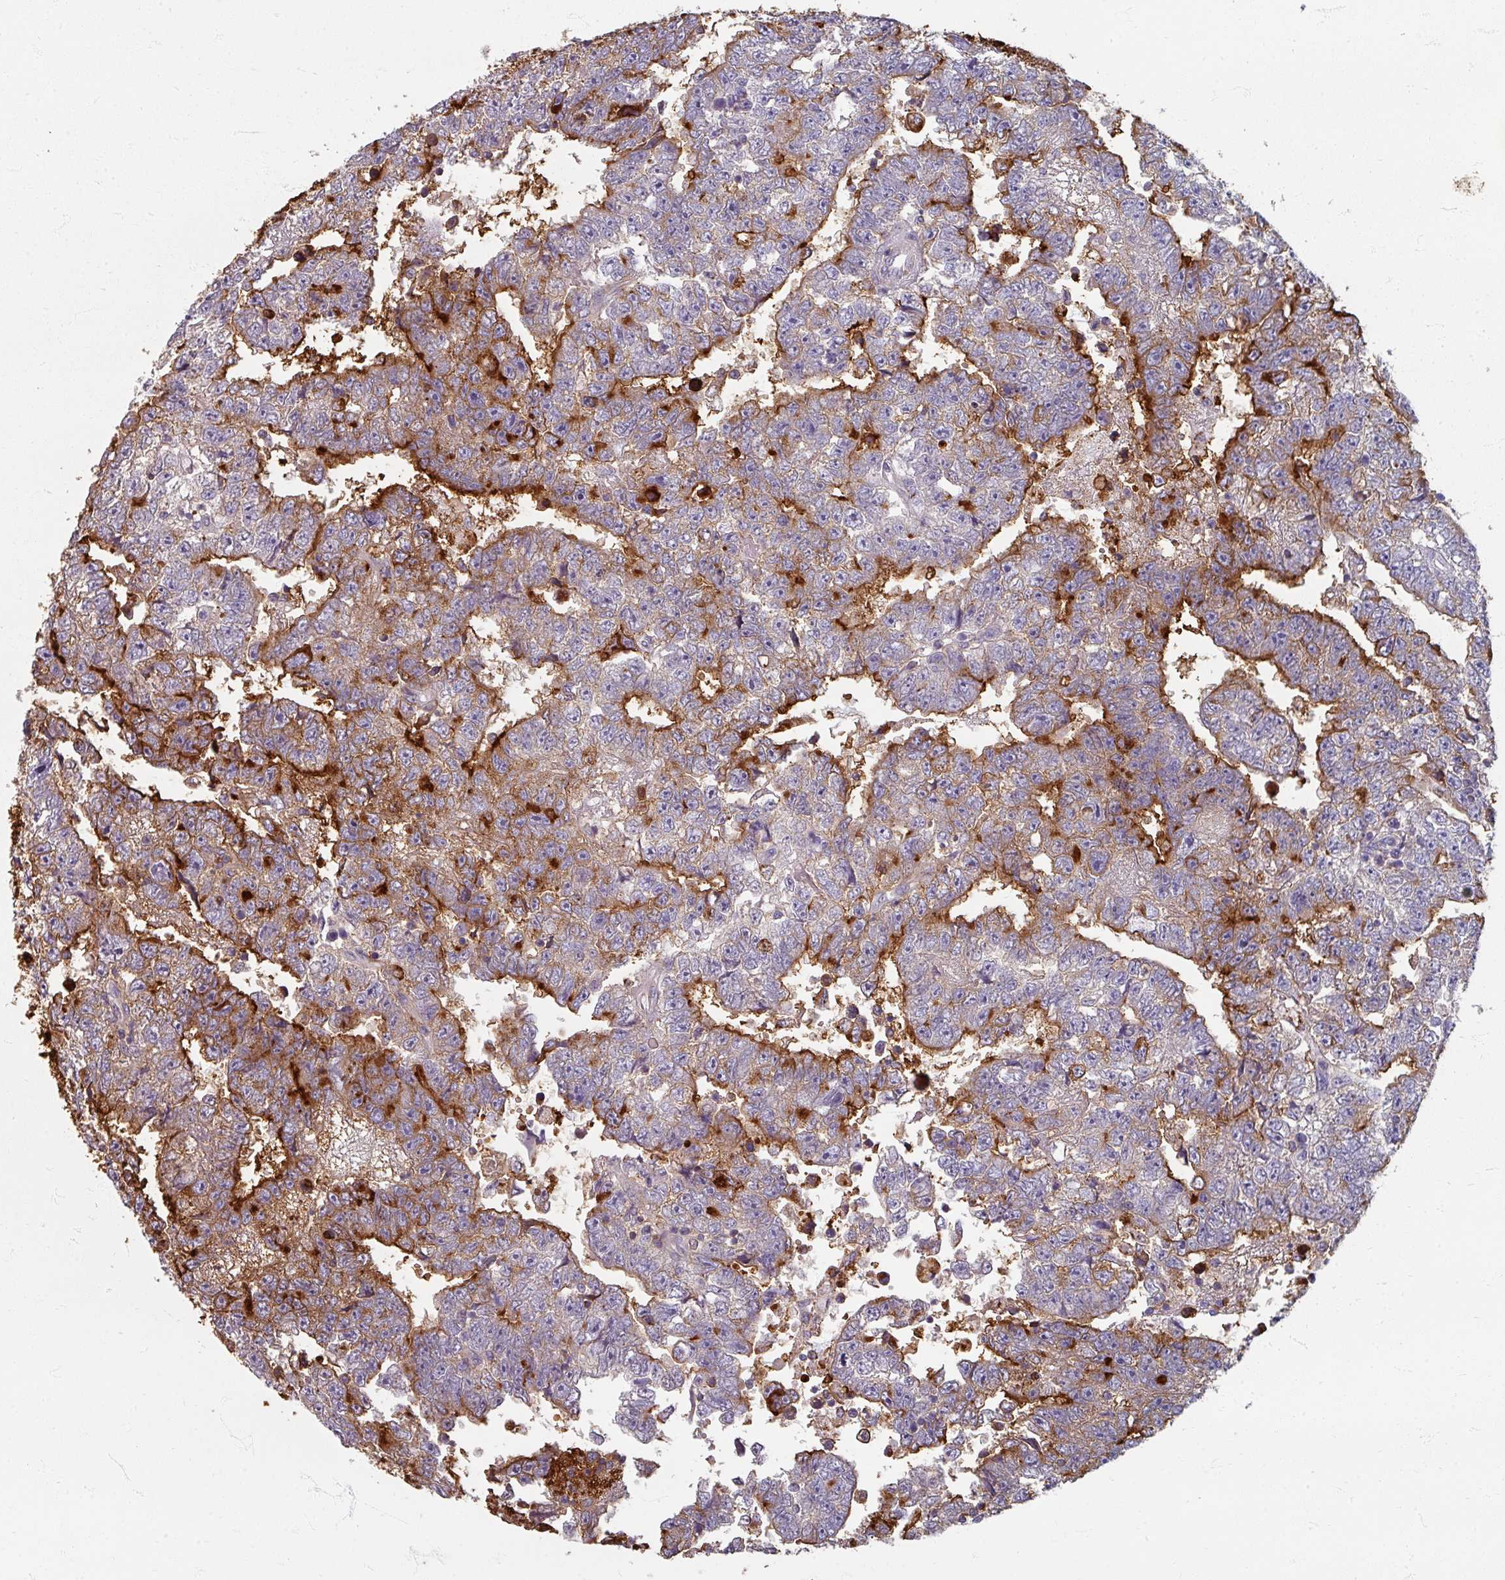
{"staining": {"intensity": "moderate", "quantity": "<25%", "location": "cytoplasmic/membranous"}, "tissue": "testis cancer", "cell_type": "Tumor cells", "image_type": "cancer", "snomed": [{"axis": "morphology", "description": "Carcinoma, Embryonal, NOS"}, {"axis": "topography", "description": "Testis"}], "caption": "Immunohistochemistry photomicrograph of neoplastic tissue: testis embryonal carcinoma stained using IHC reveals low levels of moderate protein expression localized specifically in the cytoplasmic/membranous of tumor cells, appearing as a cytoplasmic/membranous brown color.", "gene": "GABARAPL1", "patient": {"sex": "male", "age": 25}}